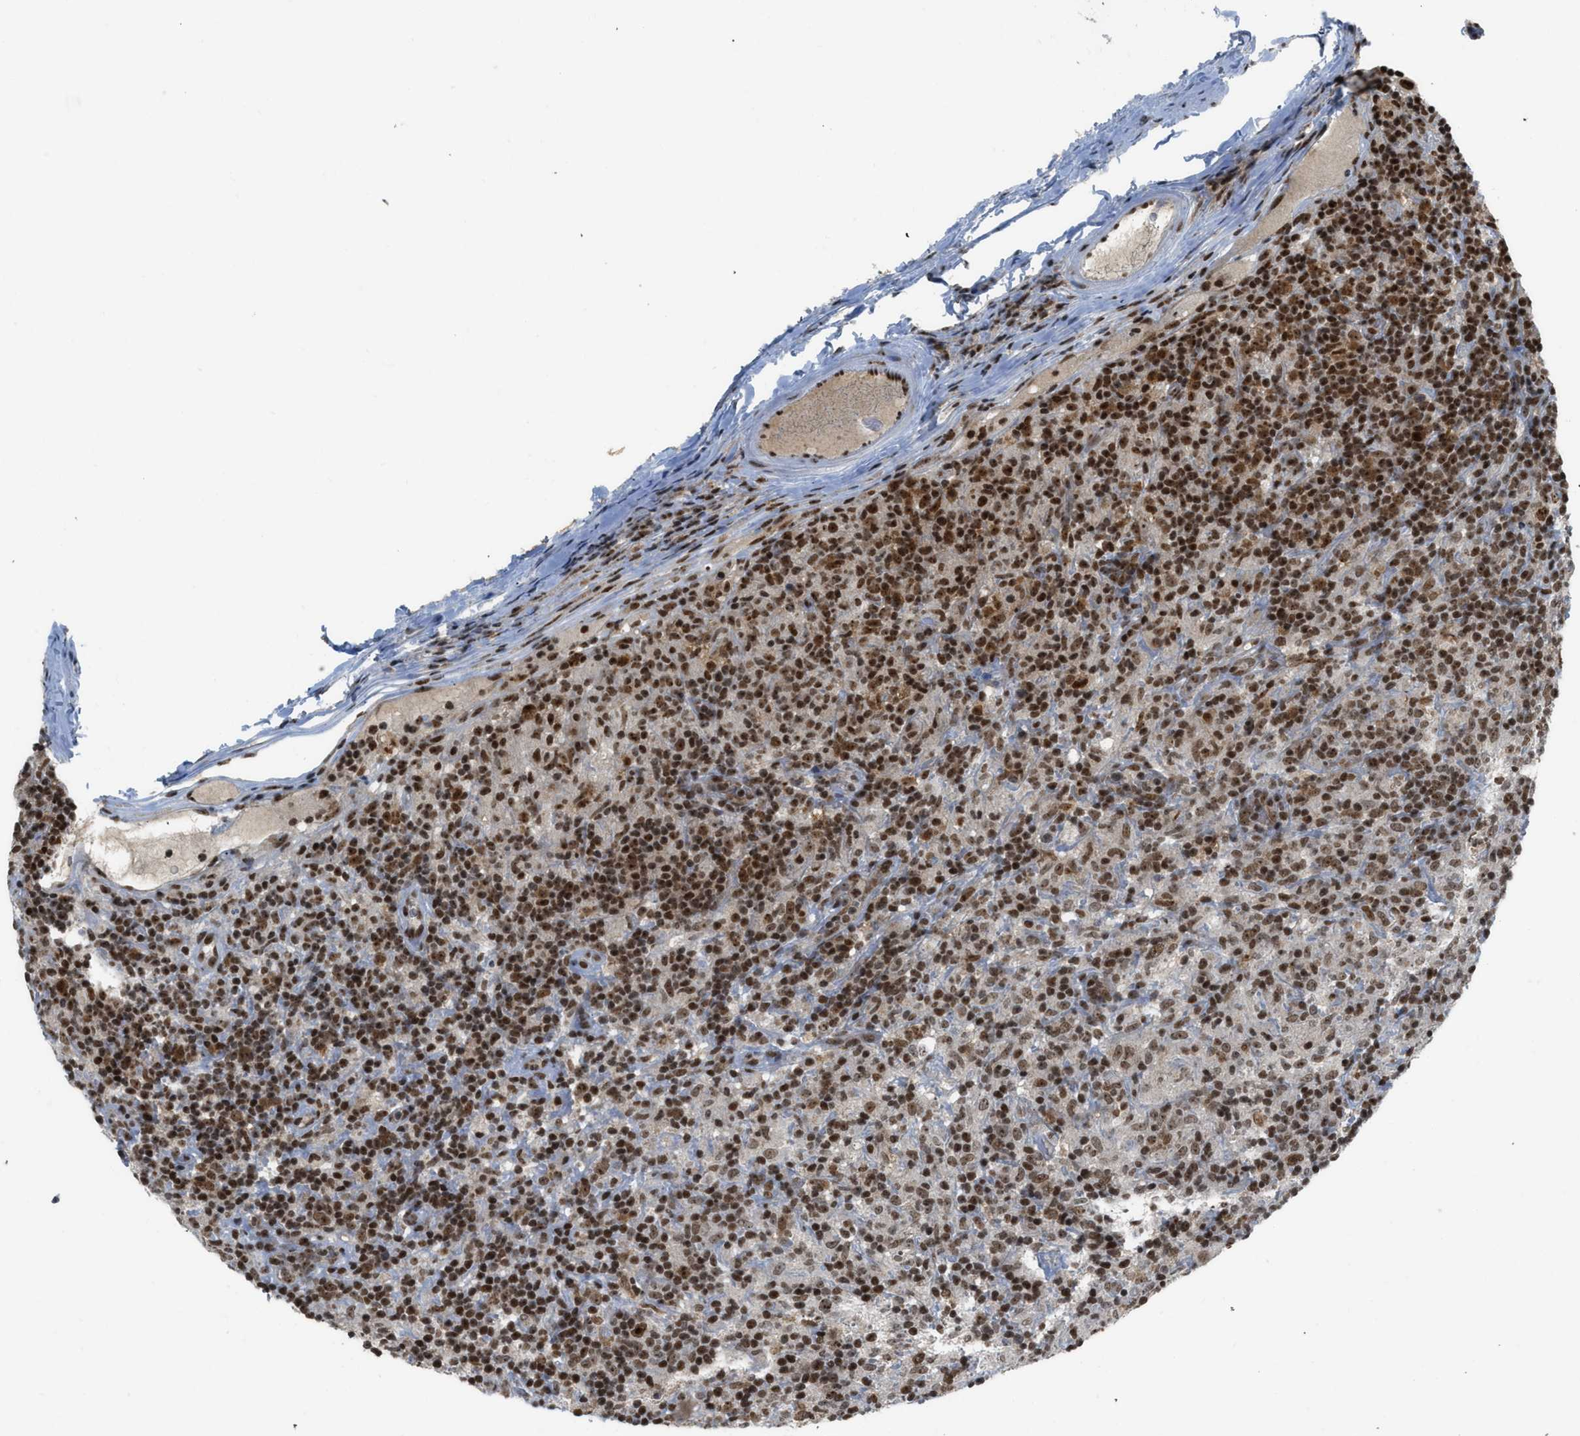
{"staining": {"intensity": "strong", "quantity": ">75%", "location": "nuclear"}, "tissue": "lymphoma", "cell_type": "Tumor cells", "image_type": "cancer", "snomed": [{"axis": "morphology", "description": "Hodgkin's disease, NOS"}, {"axis": "topography", "description": "Lymph node"}], "caption": "About >75% of tumor cells in Hodgkin's disease exhibit strong nuclear protein positivity as visualized by brown immunohistochemical staining.", "gene": "RAD51B", "patient": {"sex": "male", "age": 70}}